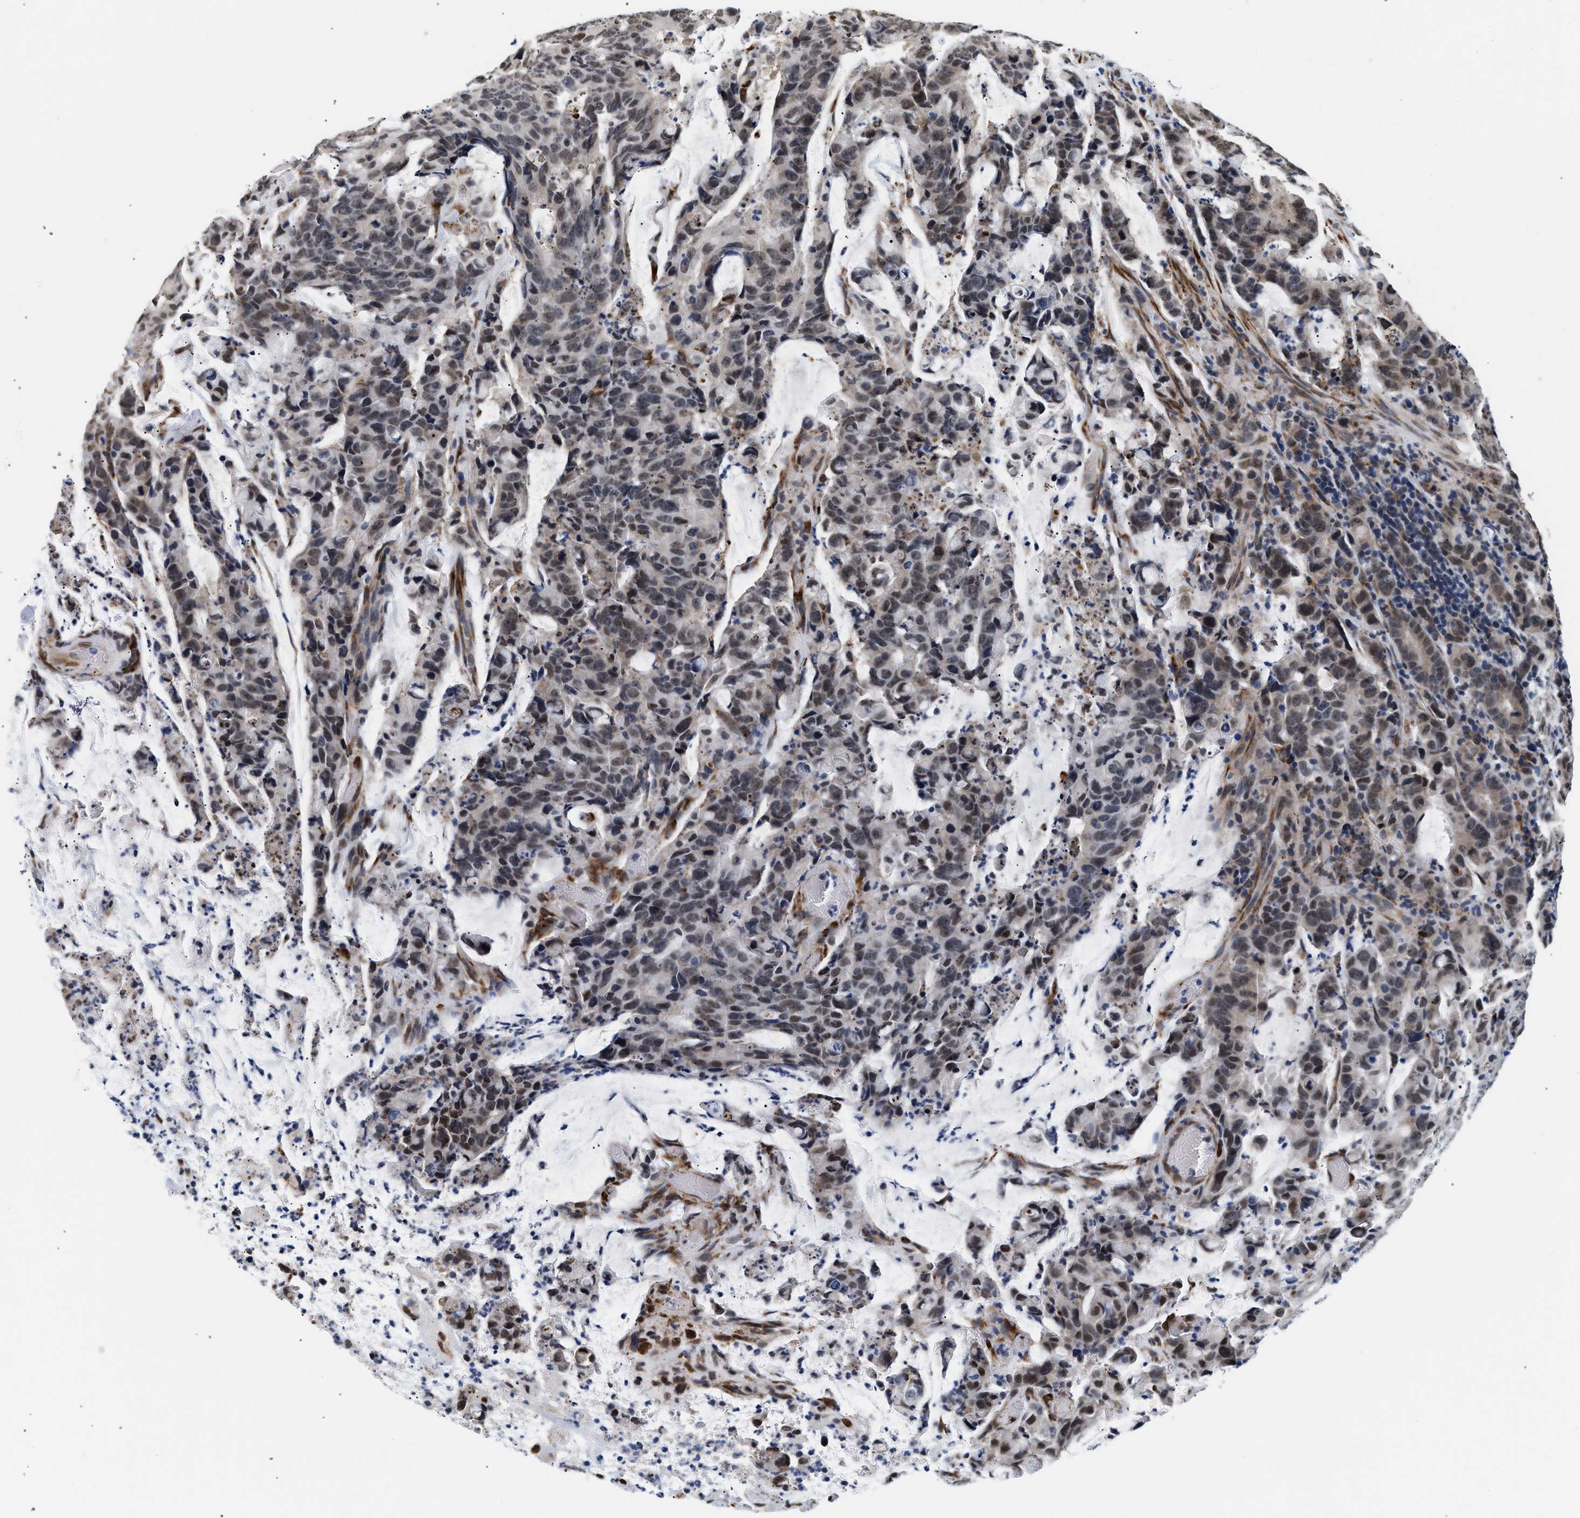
{"staining": {"intensity": "moderate", "quantity": "<25%", "location": "nuclear"}, "tissue": "colorectal cancer", "cell_type": "Tumor cells", "image_type": "cancer", "snomed": [{"axis": "morphology", "description": "Adenocarcinoma, NOS"}, {"axis": "topography", "description": "Colon"}], "caption": "Immunohistochemical staining of colorectal cancer (adenocarcinoma) displays moderate nuclear protein staining in approximately <25% of tumor cells.", "gene": "THOC1", "patient": {"sex": "female", "age": 86}}